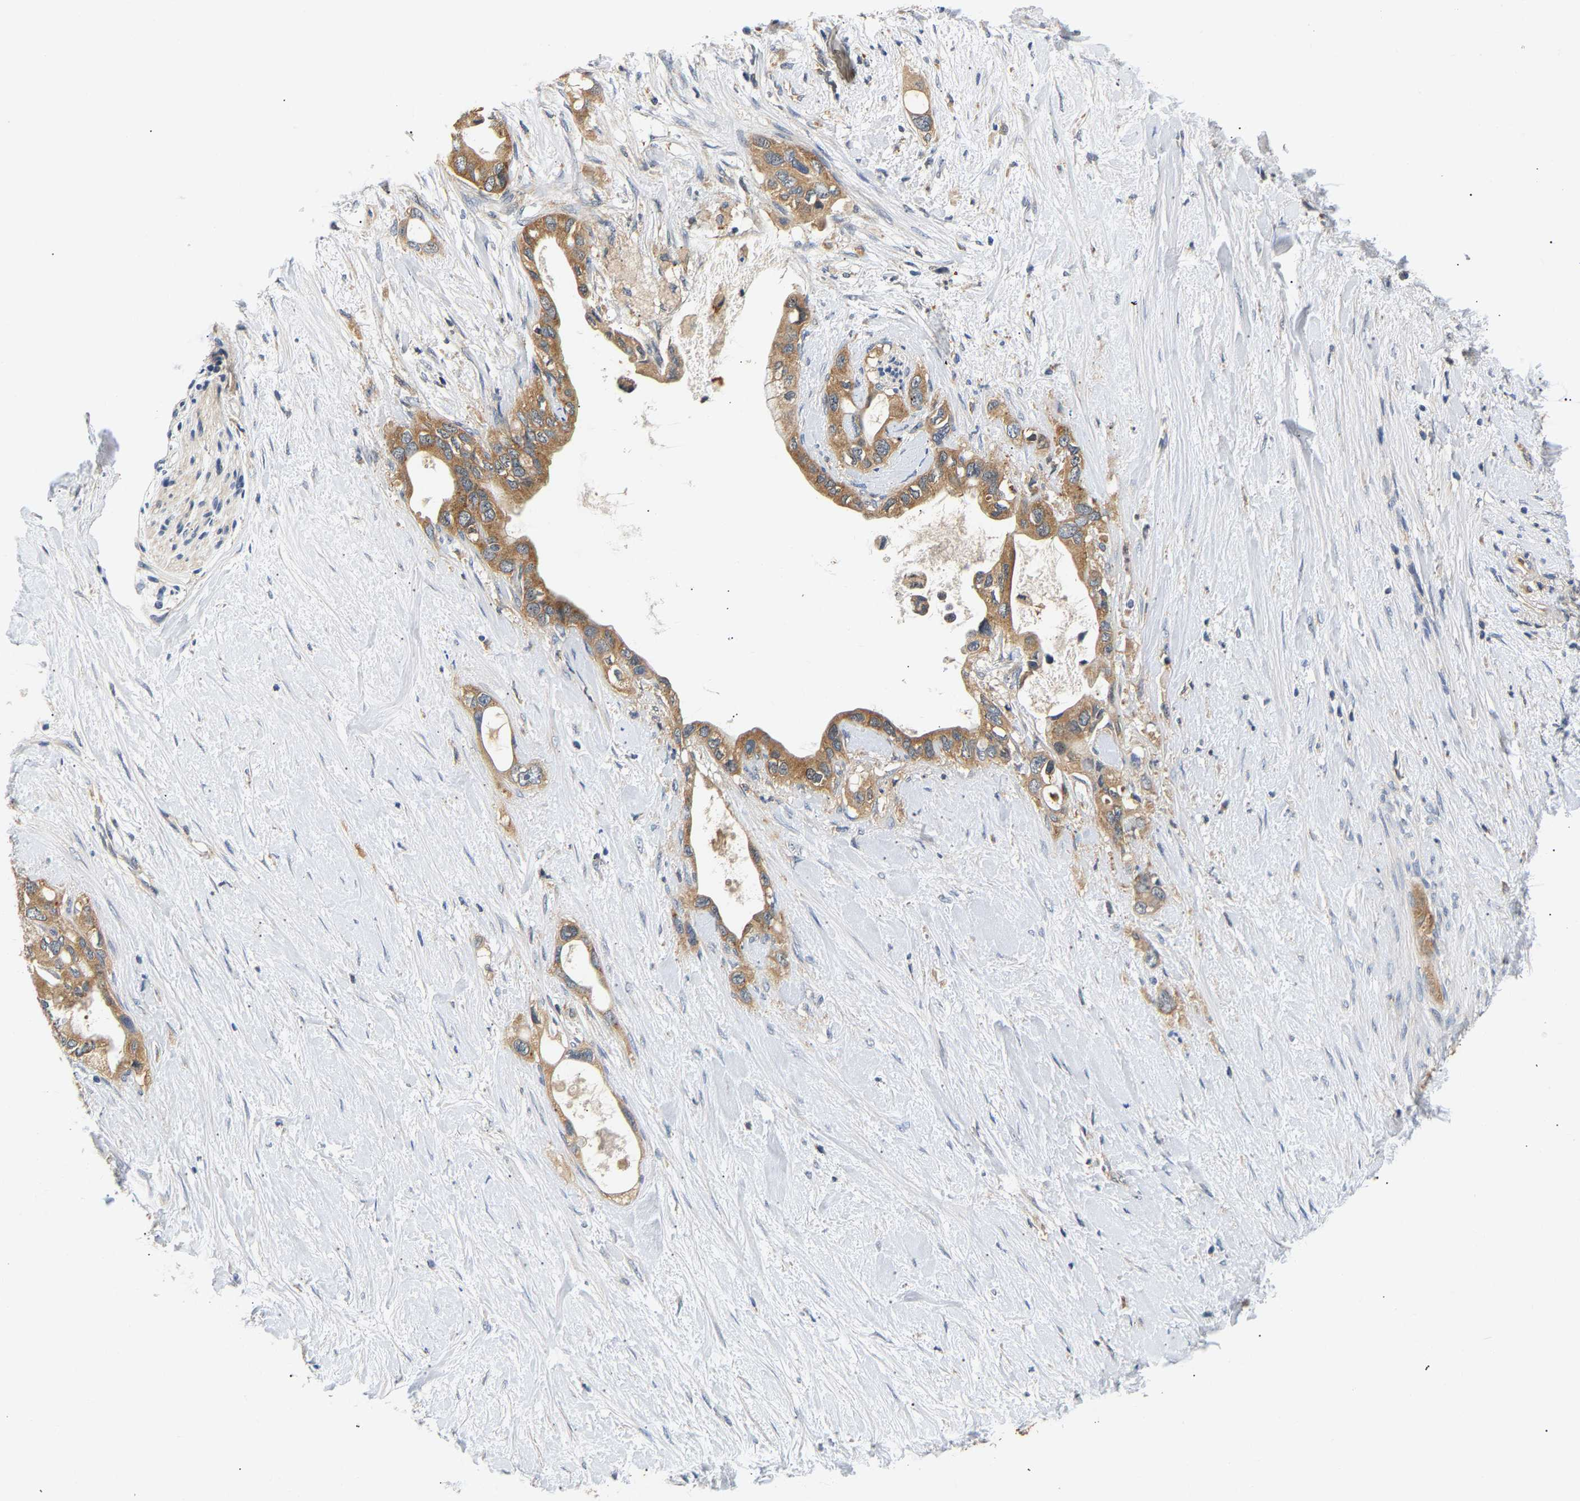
{"staining": {"intensity": "moderate", "quantity": ">75%", "location": "cytoplasmic/membranous"}, "tissue": "pancreatic cancer", "cell_type": "Tumor cells", "image_type": "cancer", "snomed": [{"axis": "morphology", "description": "Adenocarcinoma, NOS"}, {"axis": "topography", "description": "Pancreas"}], "caption": "This image displays immunohistochemistry staining of pancreatic adenocarcinoma, with medium moderate cytoplasmic/membranous positivity in approximately >75% of tumor cells.", "gene": "PPID", "patient": {"sex": "female", "age": 56}}